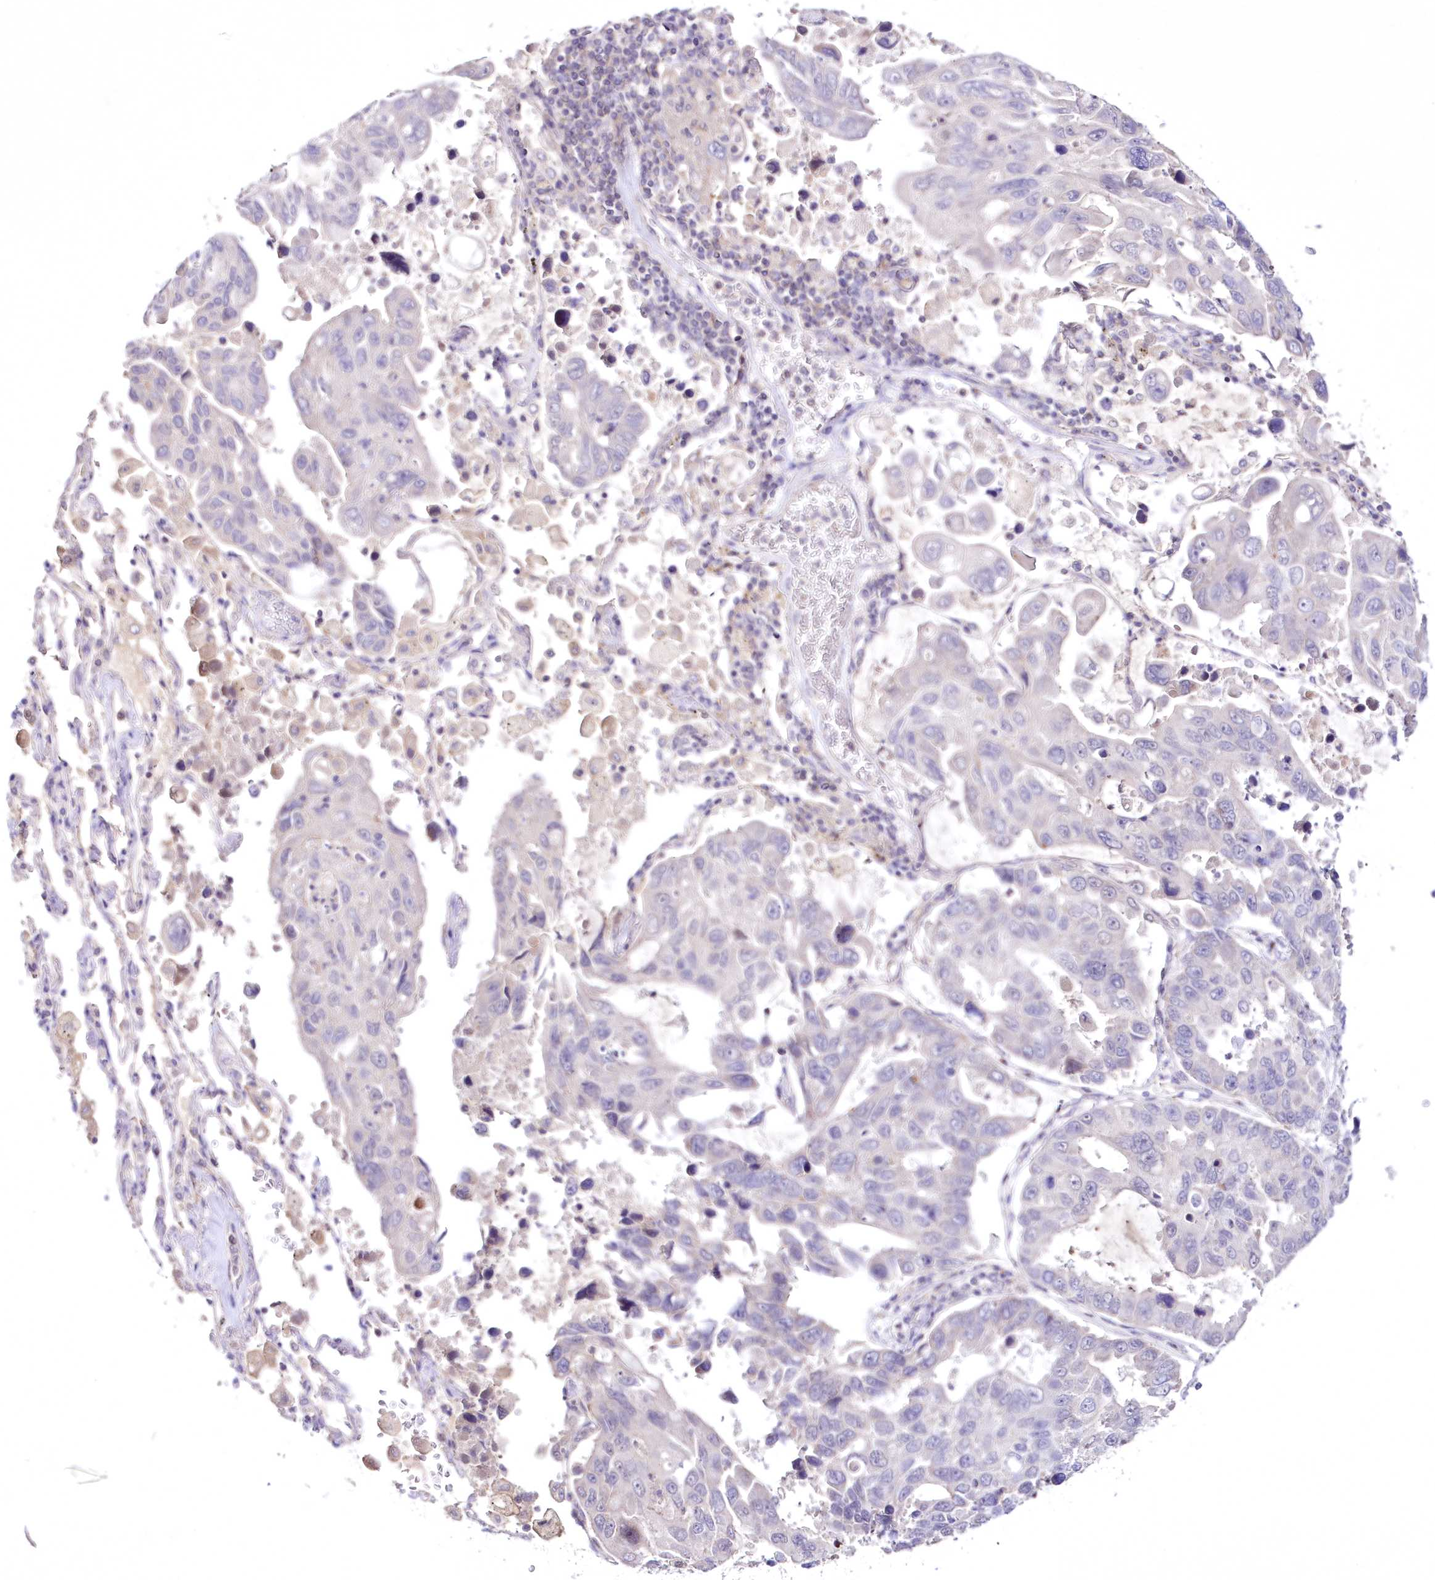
{"staining": {"intensity": "negative", "quantity": "none", "location": "none"}, "tissue": "lung cancer", "cell_type": "Tumor cells", "image_type": "cancer", "snomed": [{"axis": "morphology", "description": "Adenocarcinoma, NOS"}, {"axis": "topography", "description": "Lung"}], "caption": "High magnification brightfield microscopy of lung adenocarcinoma stained with DAB (brown) and counterstained with hematoxylin (blue): tumor cells show no significant expression. Nuclei are stained in blue.", "gene": "NEU4", "patient": {"sex": "male", "age": 64}}